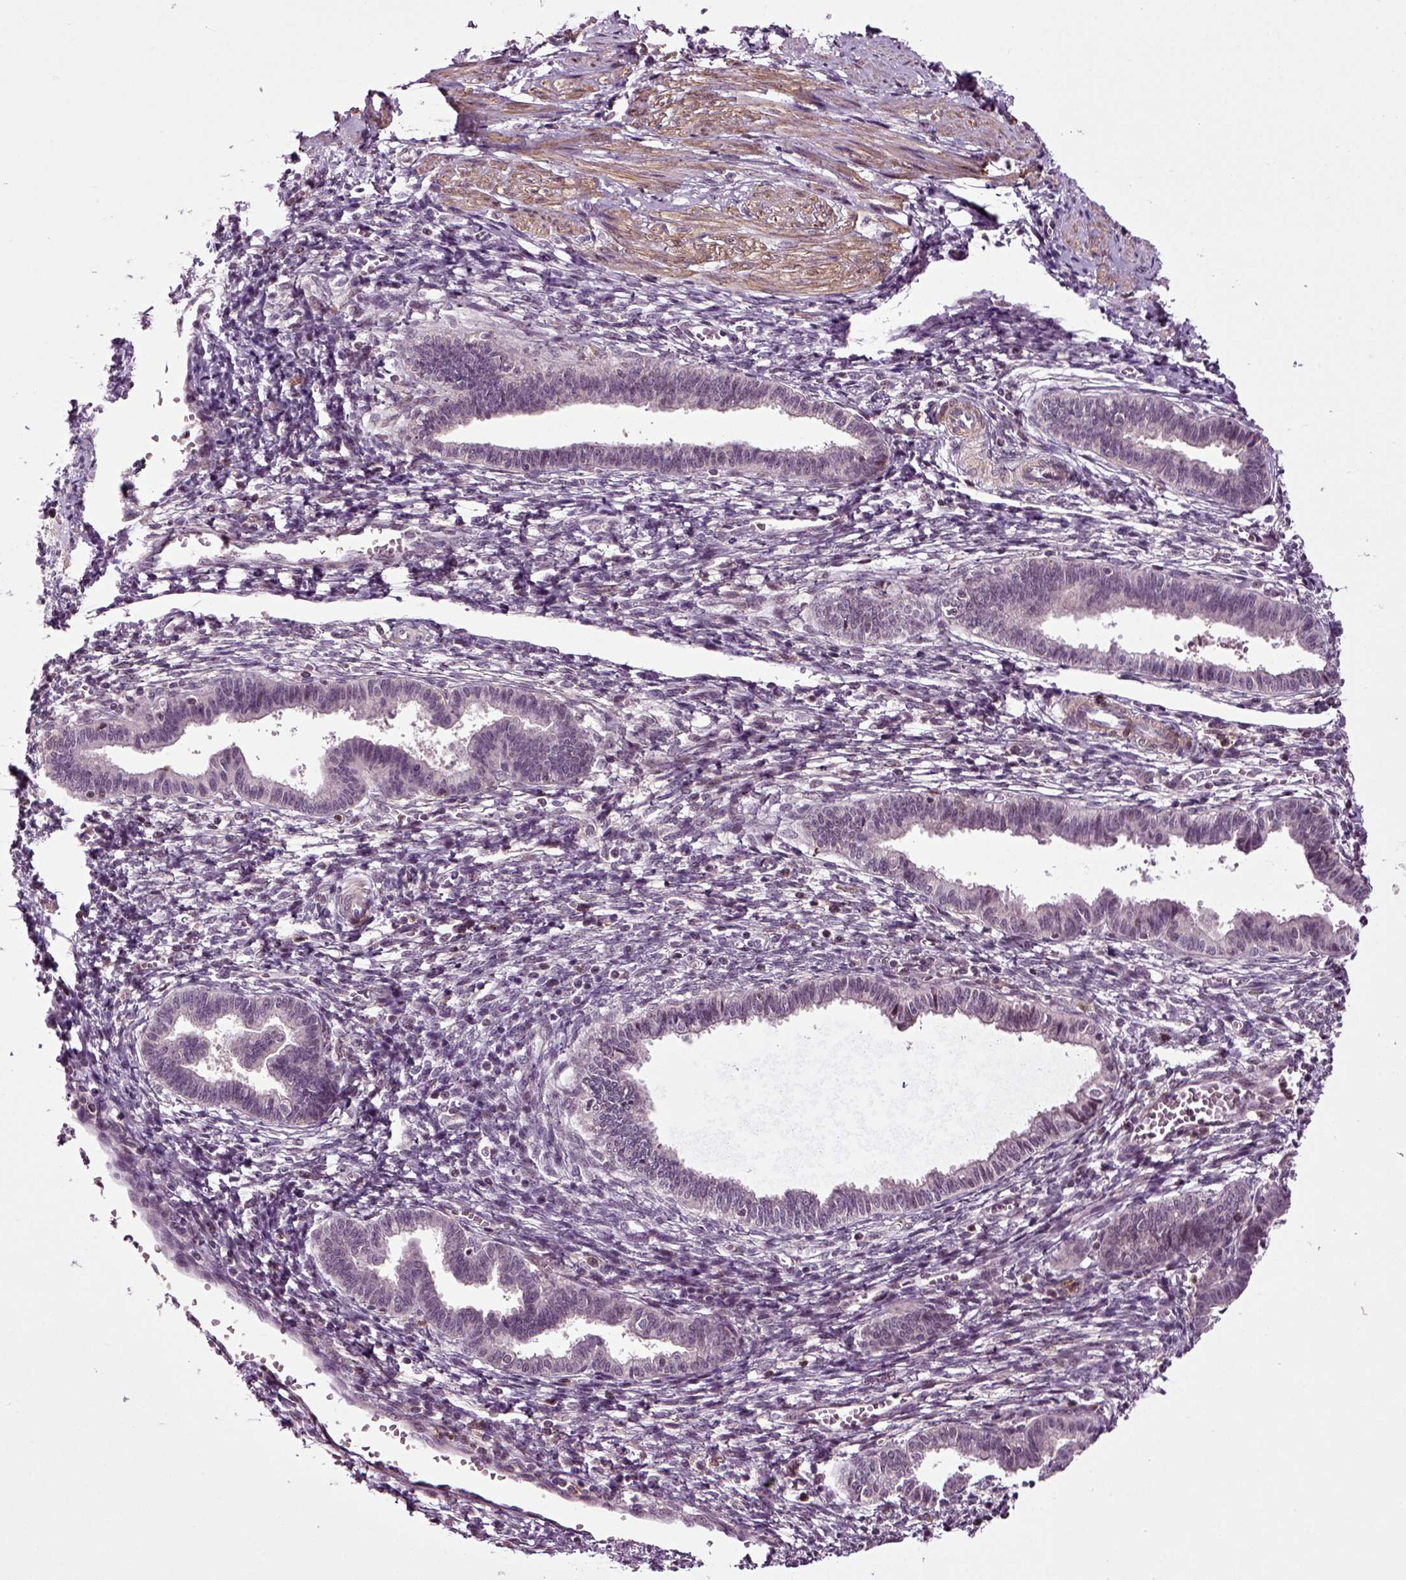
{"staining": {"intensity": "negative", "quantity": "none", "location": "none"}, "tissue": "endometrium", "cell_type": "Cells in endometrial stroma", "image_type": "normal", "snomed": [{"axis": "morphology", "description": "Normal tissue, NOS"}, {"axis": "topography", "description": "Cervix"}, {"axis": "topography", "description": "Endometrium"}], "caption": "Protein analysis of normal endometrium demonstrates no significant positivity in cells in endometrial stroma.", "gene": "KNSTRN", "patient": {"sex": "female", "age": 37}}